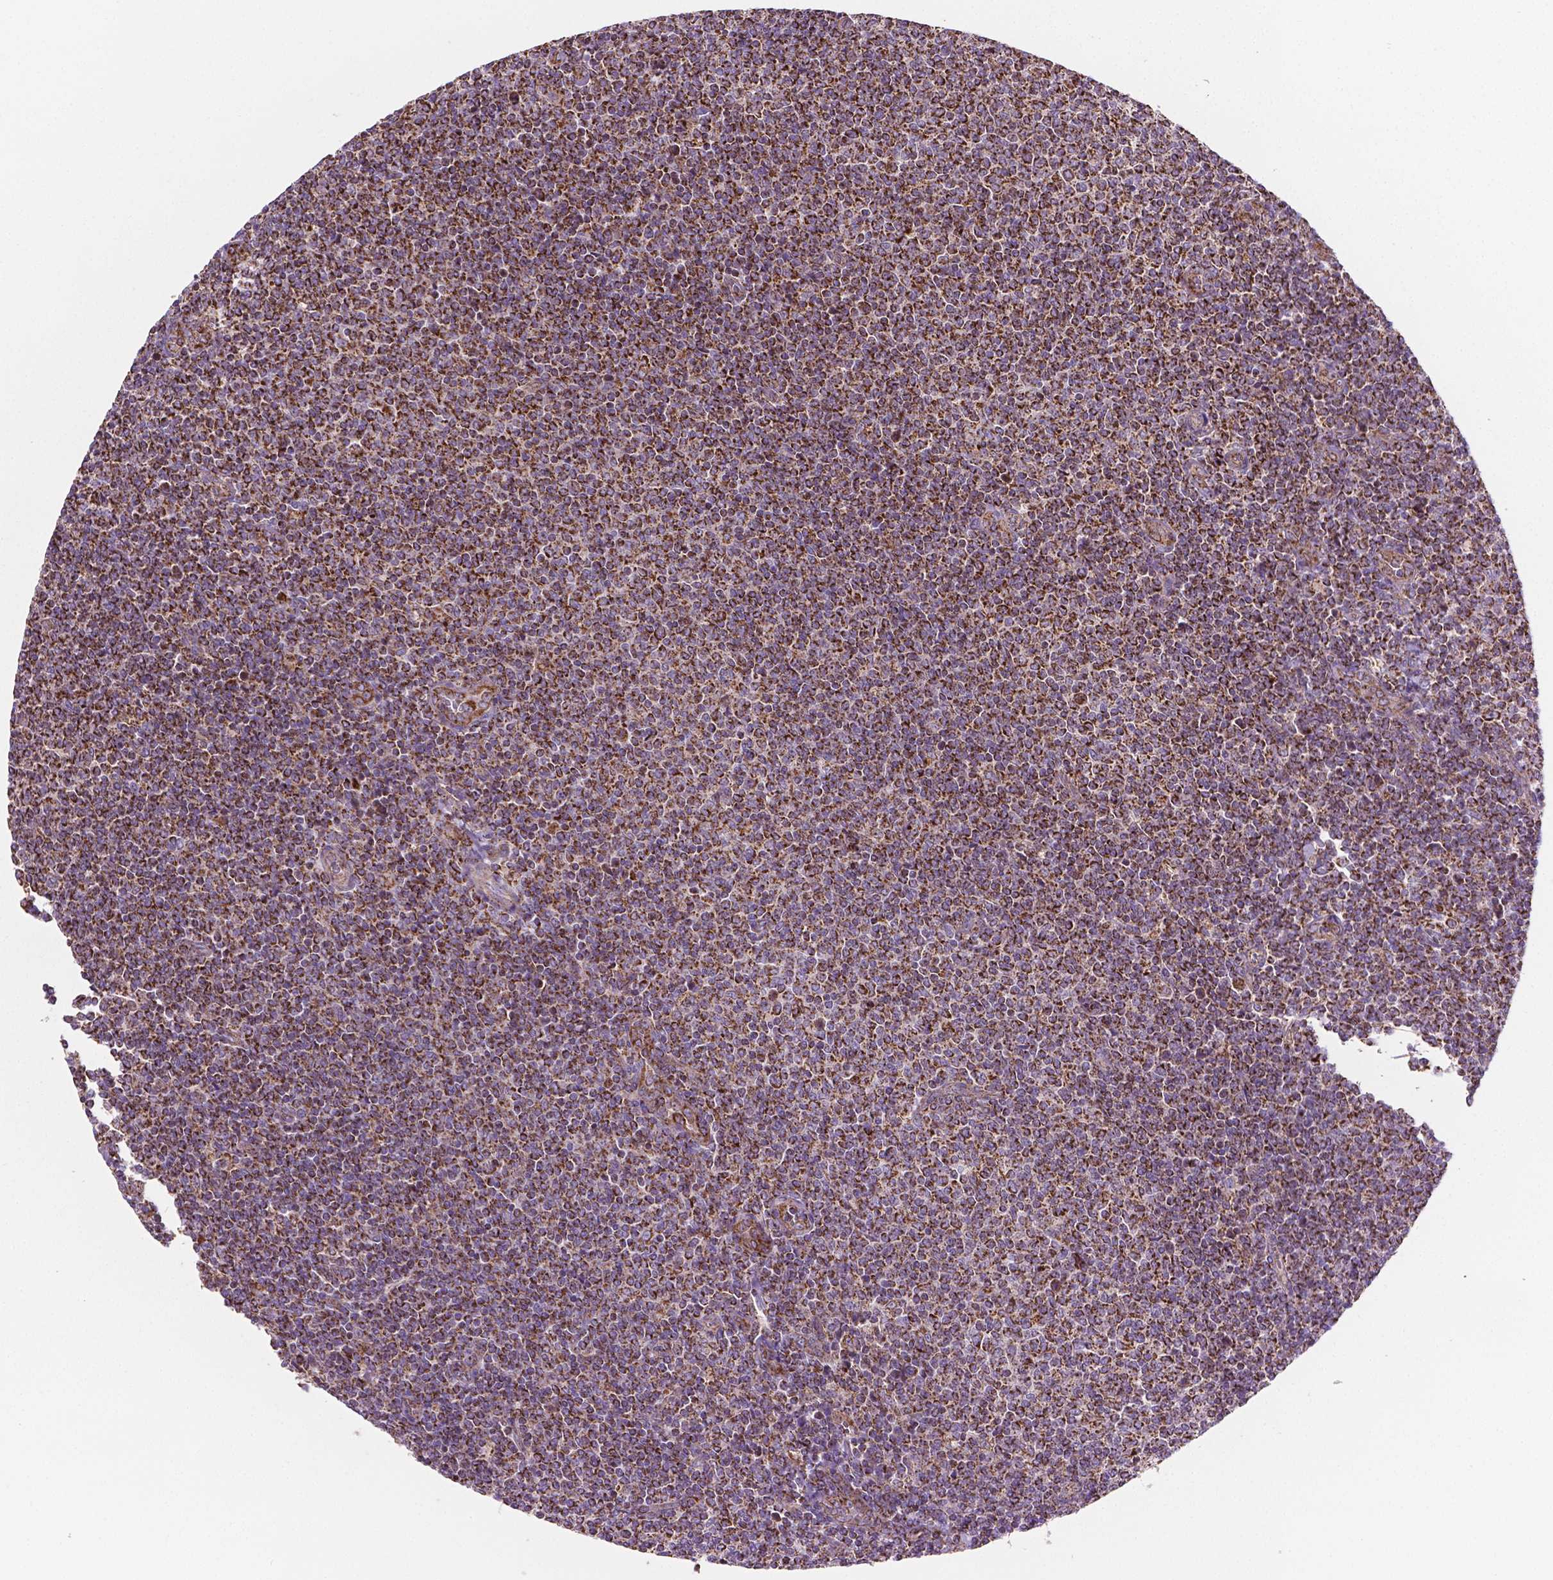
{"staining": {"intensity": "strong", "quantity": ">75%", "location": "cytoplasmic/membranous"}, "tissue": "lymphoma", "cell_type": "Tumor cells", "image_type": "cancer", "snomed": [{"axis": "morphology", "description": "Malignant lymphoma, non-Hodgkin's type, Low grade"}, {"axis": "topography", "description": "Lymph node"}], "caption": "Immunohistochemistry (IHC) image of human low-grade malignant lymphoma, non-Hodgkin's type stained for a protein (brown), which displays high levels of strong cytoplasmic/membranous staining in approximately >75% of tumor cells.", "gene": "PIBF1", "patient": {"sex": "male", "age": 52}}